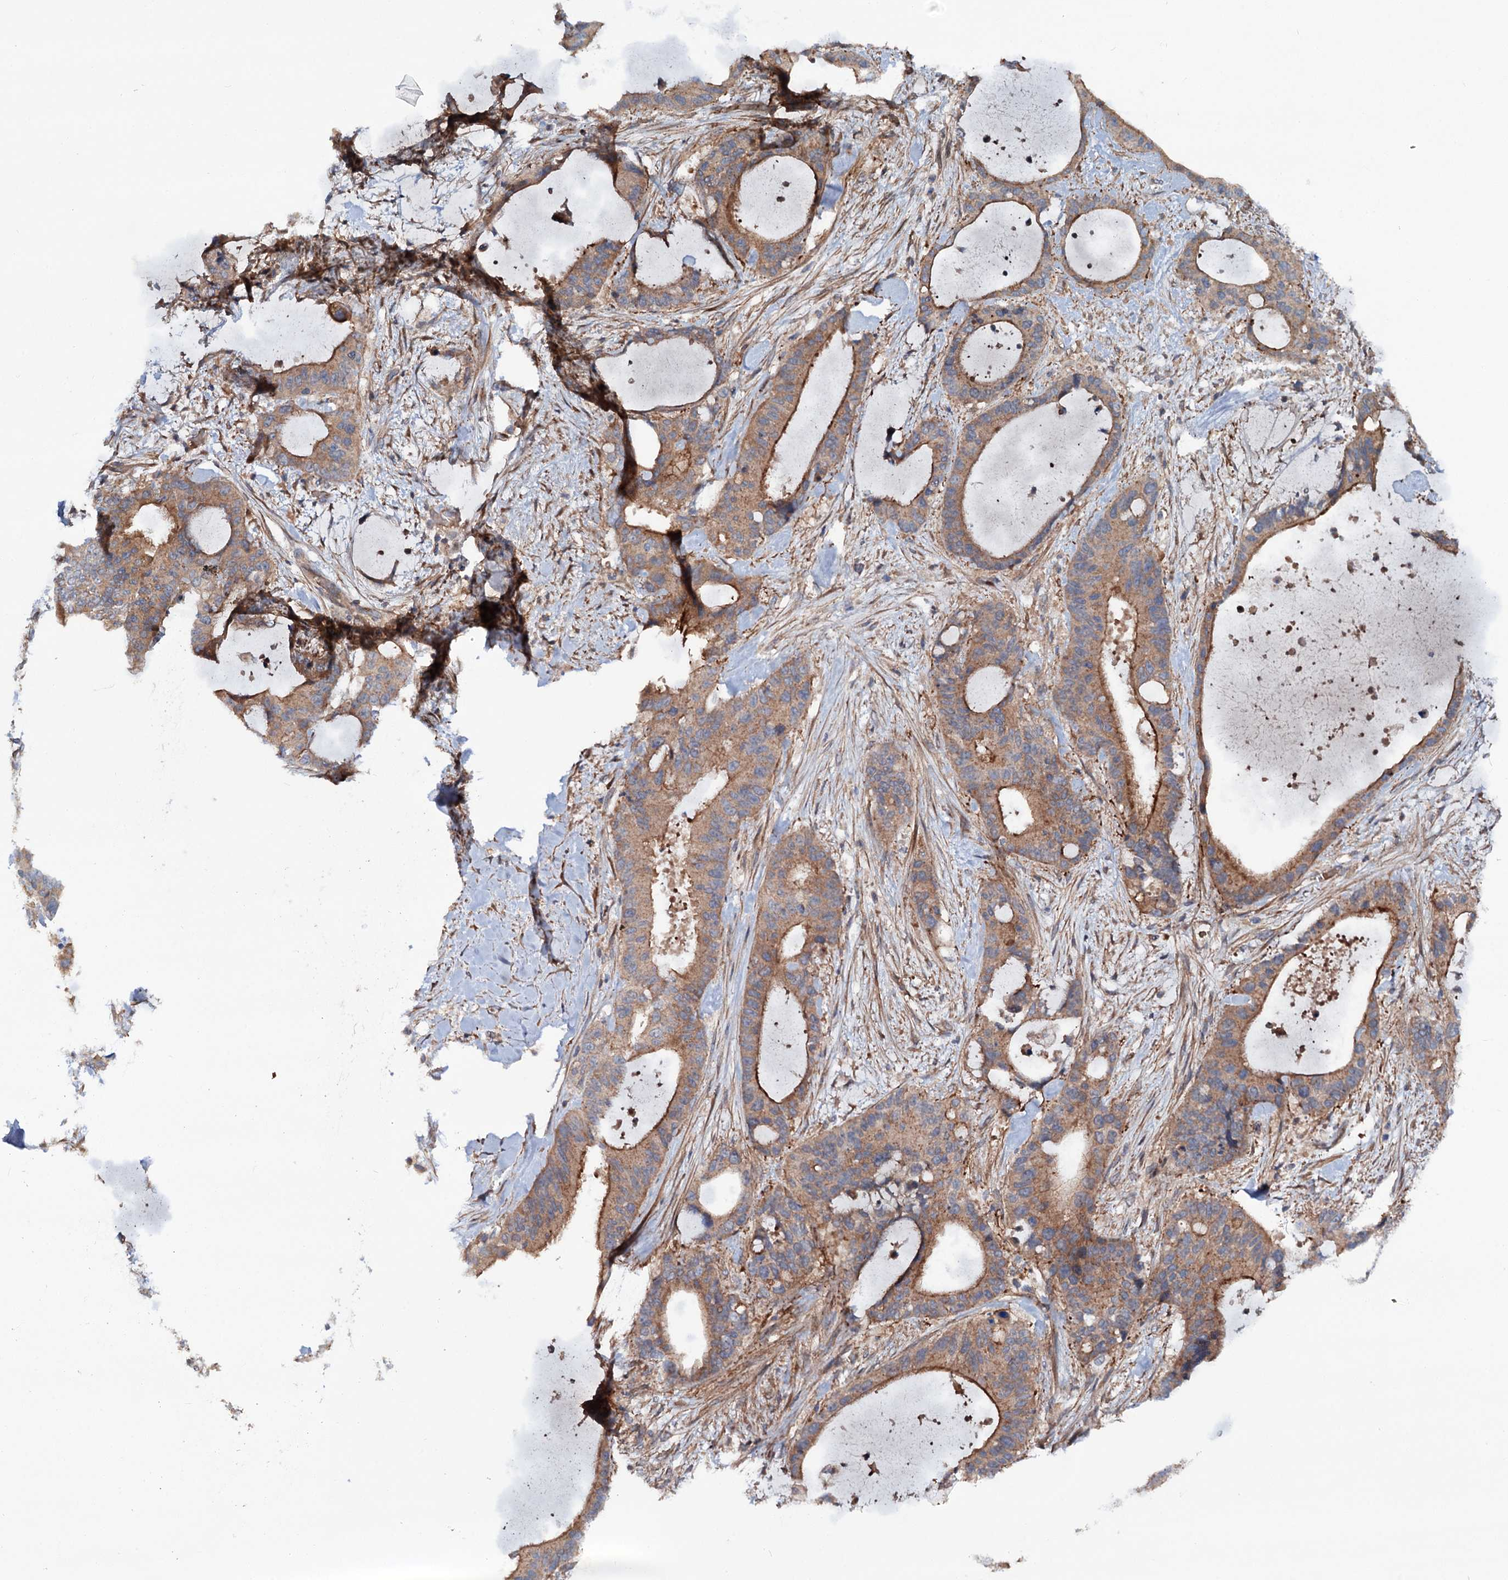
{"staining": {"intensity": "moderate", "quantity": ">75%", "location": "cytoplasmic/membranous"}, "tissue": "liver cancer", "cell_type": "Tumor cells", "image_type": "cancer", "snomed": [{"axis": "morphology", "description": "Normal tissue, NOS"}, {"axis": "morphology", "description": "Cholangiocarcinoma"}, {"axis": "topography", "description": "Liver"}, {"axis": "topography", "description": "Peripheral nerve tissue"}], "caption": "Tumor cells reveal medium levels of moderate cytoplasmic/membranous expression in about >75% of cells in liver cholangiocarcinoma.", "gene": "ADGRG4", "patient": {"sex": "female", "age": 73}}